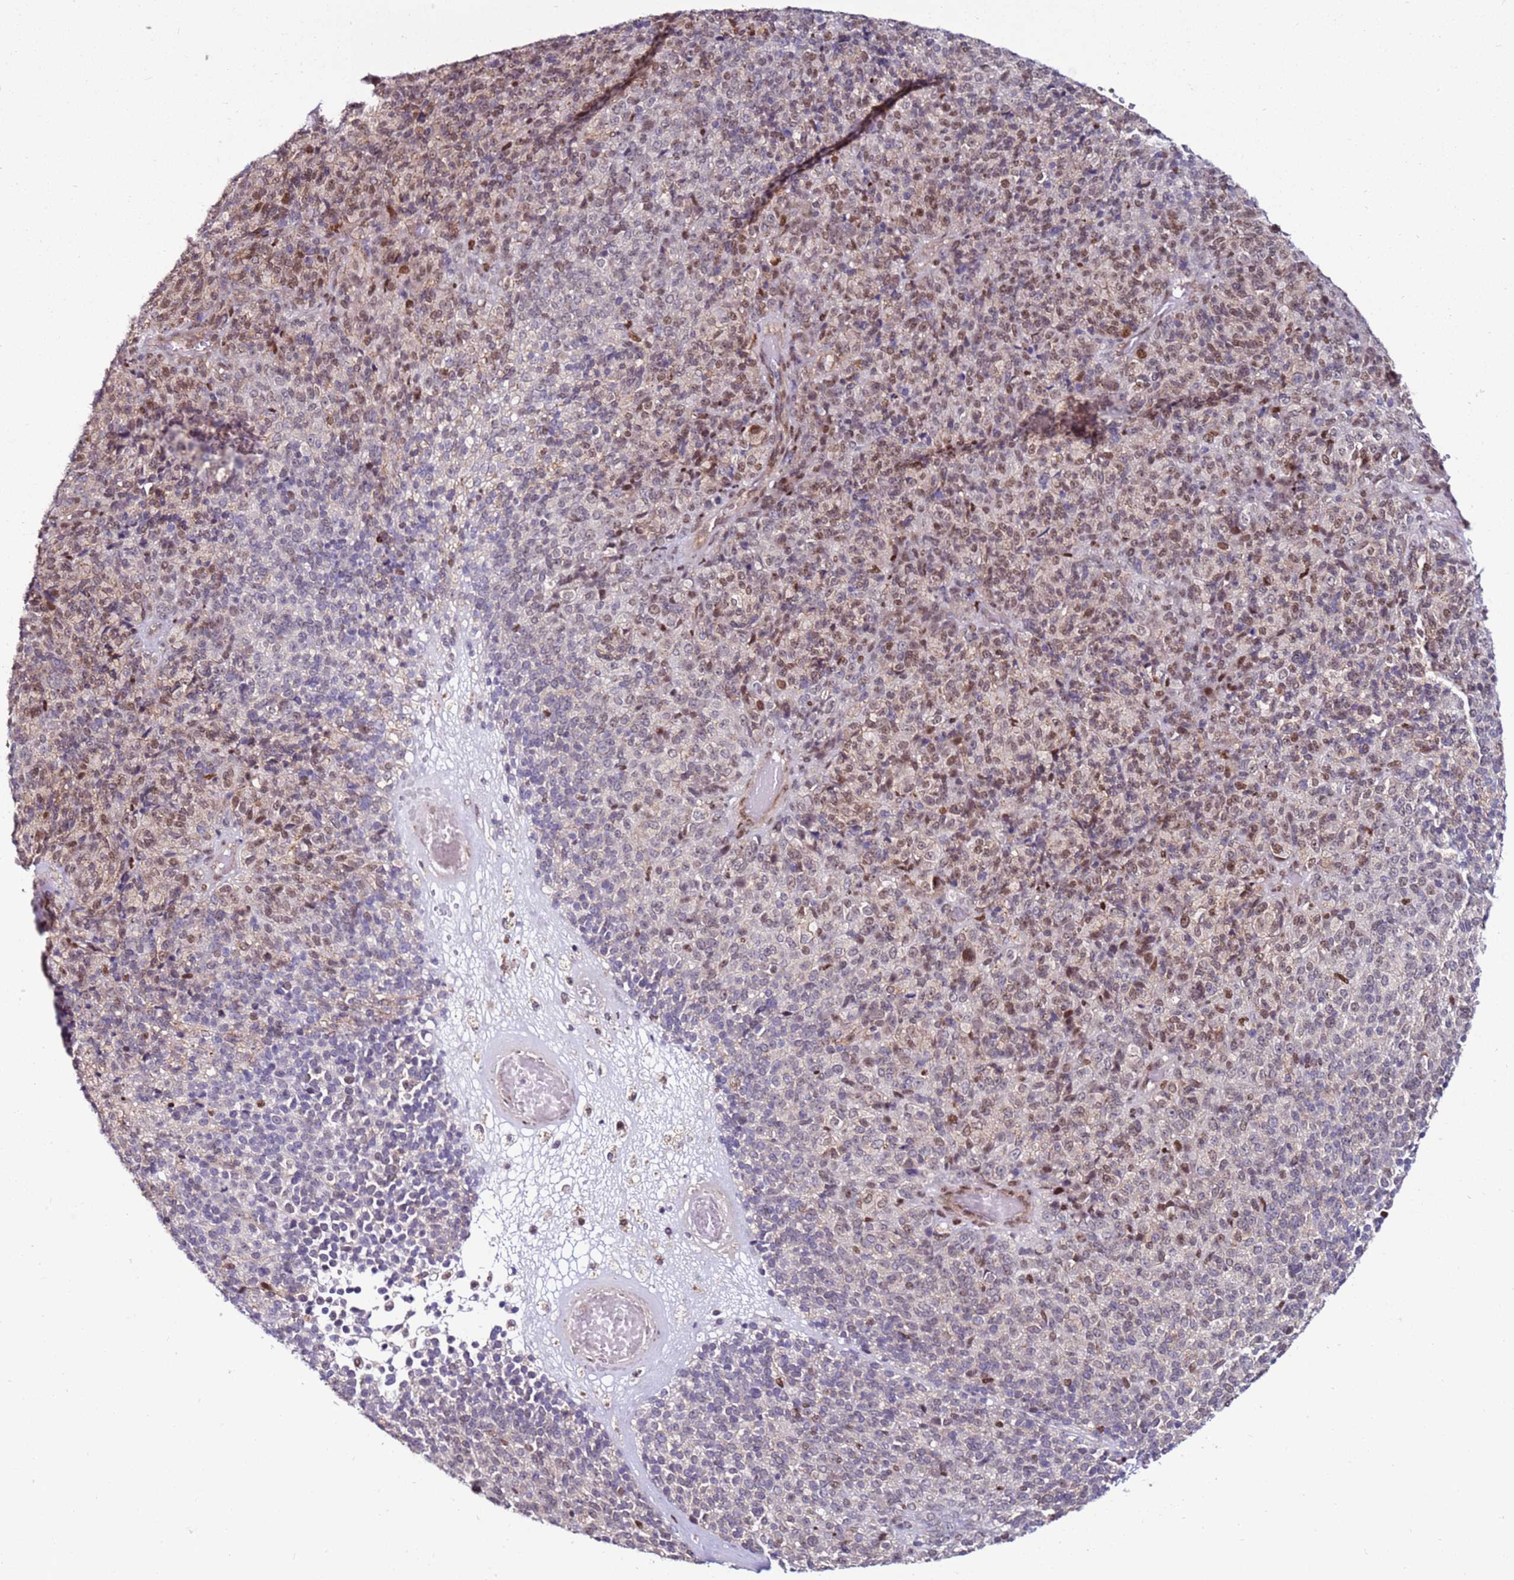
{"staining": {"intensity": "weak", "quantity": "25%-75%", "location": "nuclear"}, "tissue": "melanoma", "cell_type": "Tumor cells", "image_type": "cancer", "snomed": [{"axis": "morphology", "description": "Malignant melanoma, Metastatic site"}, {"axis": "topography", "description": "Brain"}], "caption": "A high-resolution histopathology image shows immunohistochemistry (IHC) staining of melanoma, which displays weak nuclear positivity in about 25%-75% of tumor cells.", "gene": "KPNA4", "patient": {"sex": "female", "age": 56}}